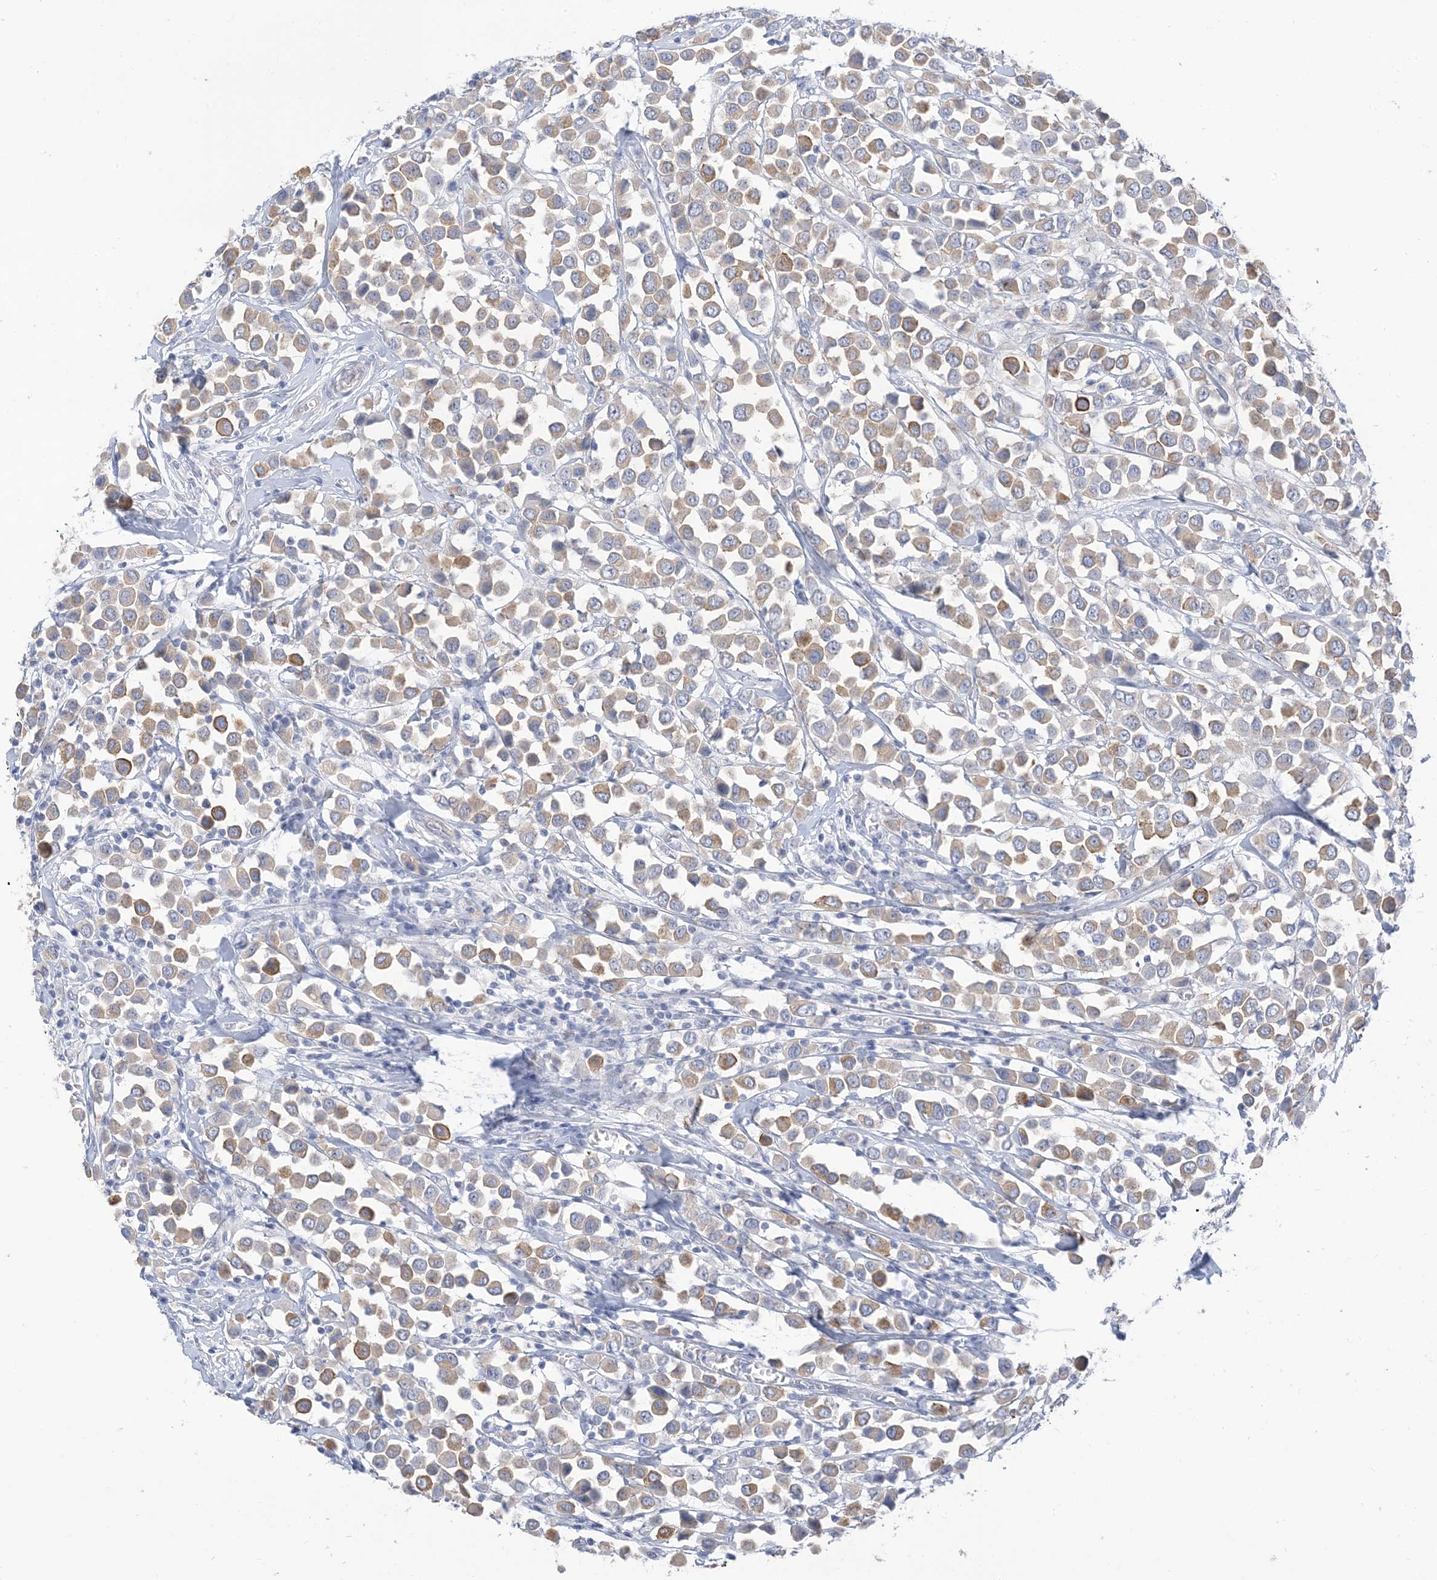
{"staining": {"intensity": "moderate", "quantity": "<25%", "location": "cytoplasmic/membranous"}, "tissue": "breast cancer", "cell_type": "Tumor cells", "image_type": "cancer", "snomed": [{"axis": "morphology", "description": "Duct carcinoma"}, {"axis": "topography", "description": "Breast"}], "caption": "This histopathology image shows IHC staining of infiltrating ductal carcinoma (breast), with low moderate cytoplasmic/membranous expression in approximately <25% of tumor cells.", "gene": "IL36B", "patient": {"sex": "female", "age": 61}}